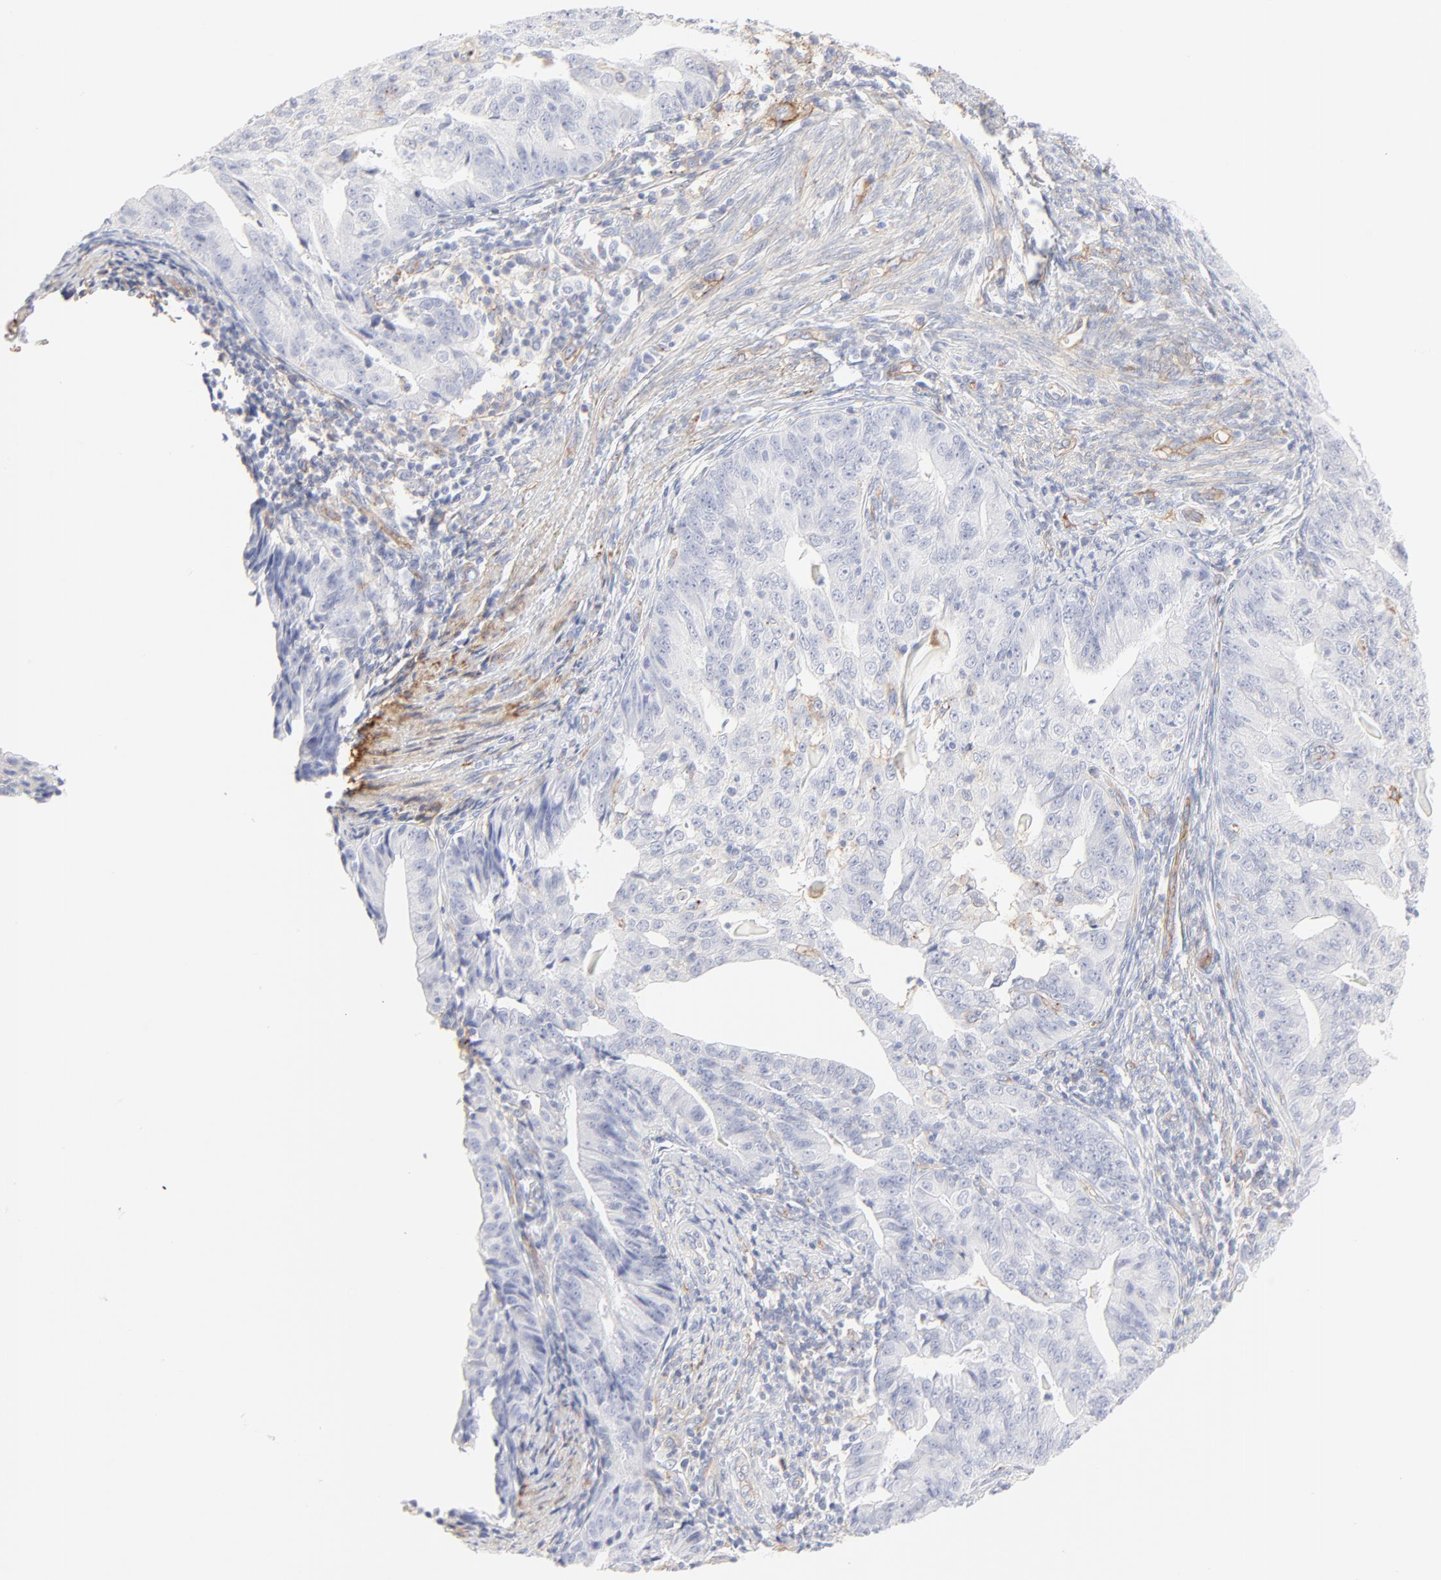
{"staining": {"intensity": "negative", "quantity": "none", "location": "none"}, "tissue": "endometrial cancer", "cell_type": "Tumor cells", "image_type": "cancer", "snomed": [{"axis": "morphology", "description": "Adenocarcinoma, NOS"}, {"axis": "topography", "description": "Endometrium"}], "caption": "Immunohistochemical staining of endometrial adenocarcinoma exhibits no significant expression in tumor cells.", "gene": "ITGA5", "patient": {"sex": "female", "age": 56}}